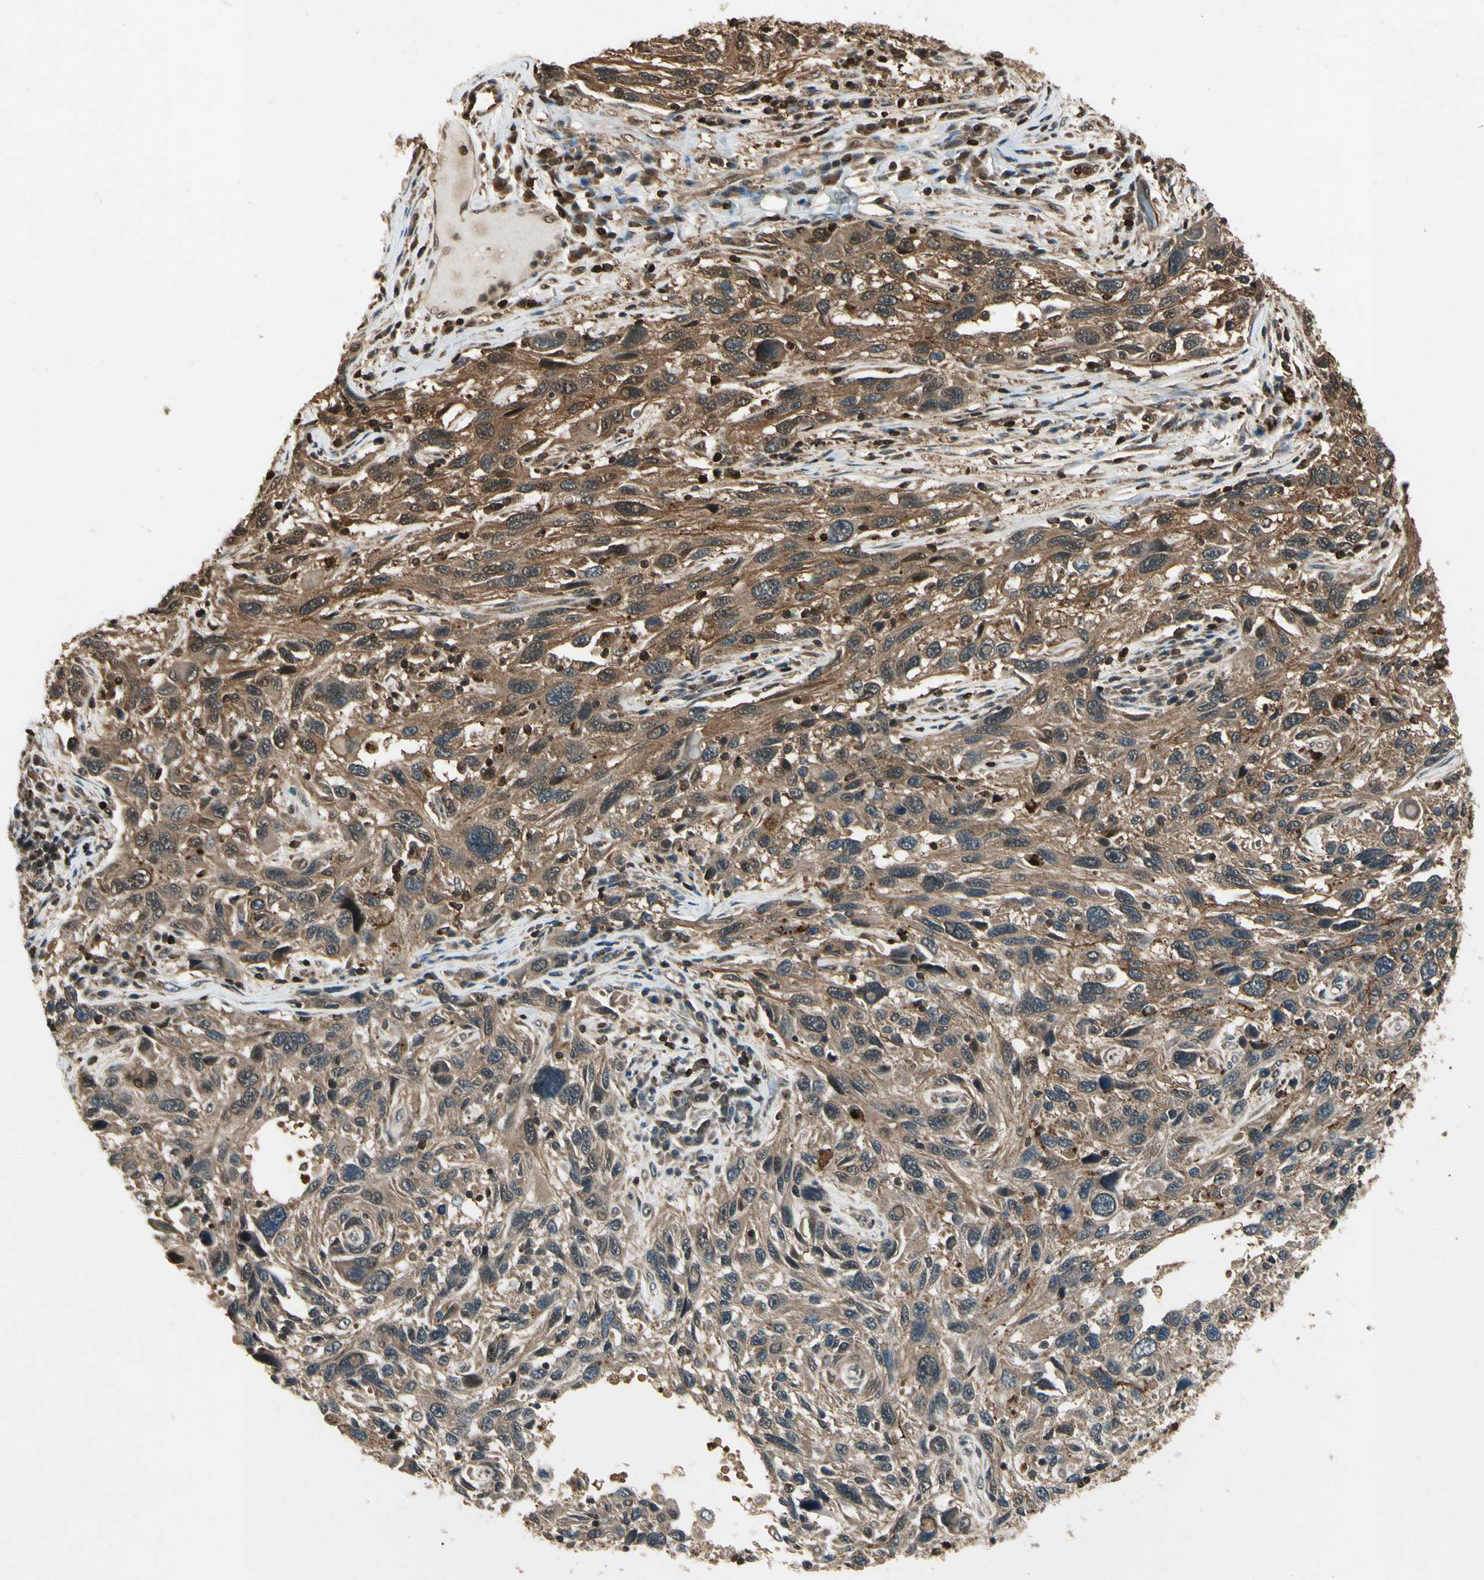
{"staining": {"intensity": "moderate", "quantity": ">75%", "location": "cytoplasmic/membranous"}, "tissue": "melanoma", "cell_type": "Tumor cells", "image_type": "cancer", "snomed": [{"axis": "morphology", "description": "Malignant melanoma, NOS"}, {"axis": "topography", "description": "Skin"}], "caption": "Human malignant melanoma stained with a protein marker shows moderate staining in tumor cells.", "gene": "YWHAQ", "patient": {"sex": "male", "age": 53}}